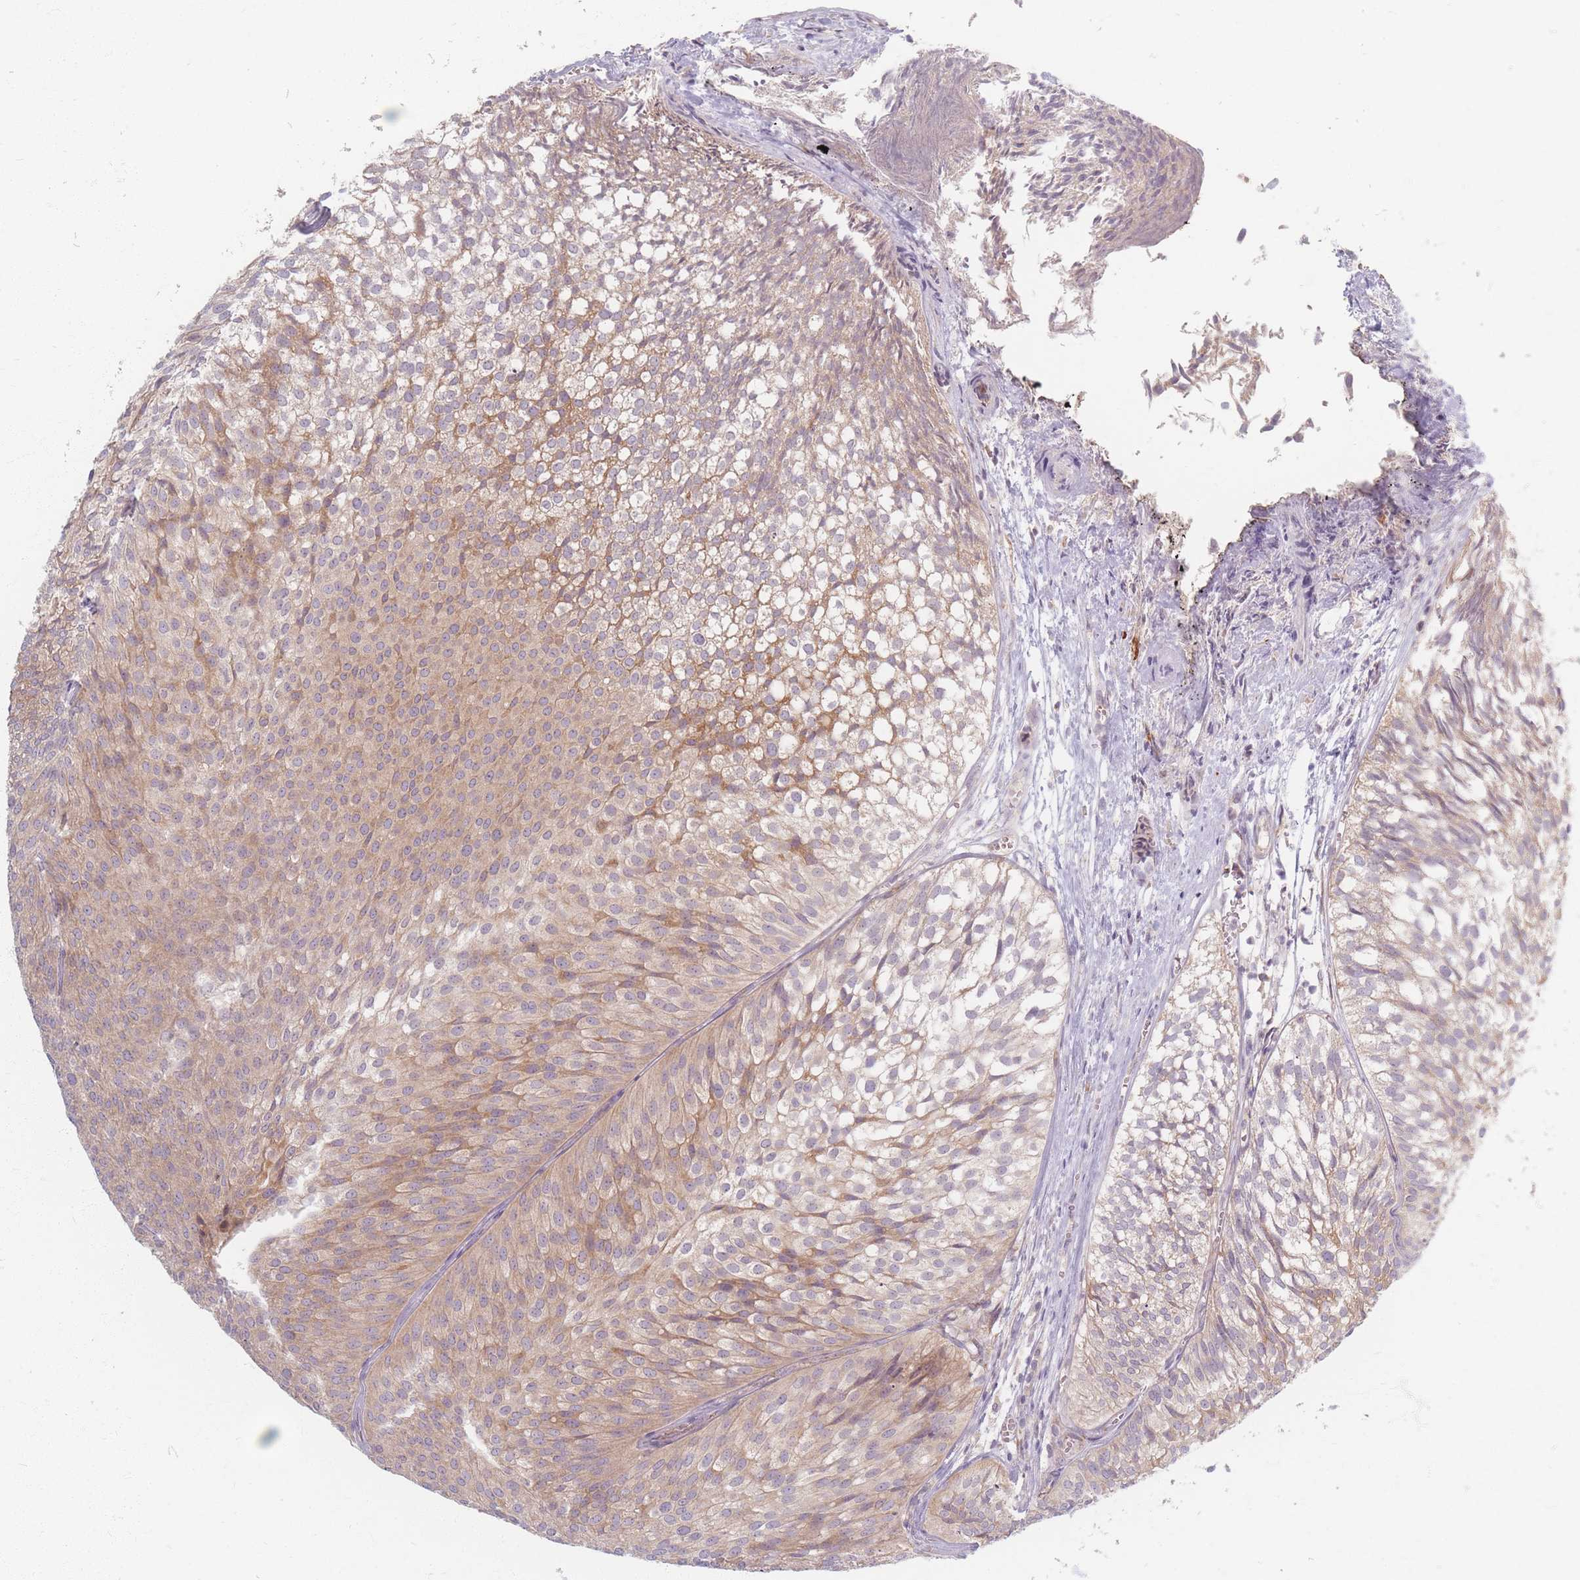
{"staining": {"intensity": "weak", "quantity": "25%-75%", "location": "cytoplasmic/membranous"}, "tissue": "urothelial cancer", "cell_type": "Tumor cells", "image_type": "cancer", "snomed": [{"axis": "morphology", "description": "Urothelial carcinoma, Low grade"}, {"axis": "topography", "description": "Urinary bladder"}], "caption": "This photomicrograph demonstrates immunohistochemistry (IHC) staining of urothelial cancer, with low weak cytoplasmic/membranous staining in approximately 25%-75% of tumor cells.", "gene": "SMIM14", "patient": {"sex": "male", "age": 91}}